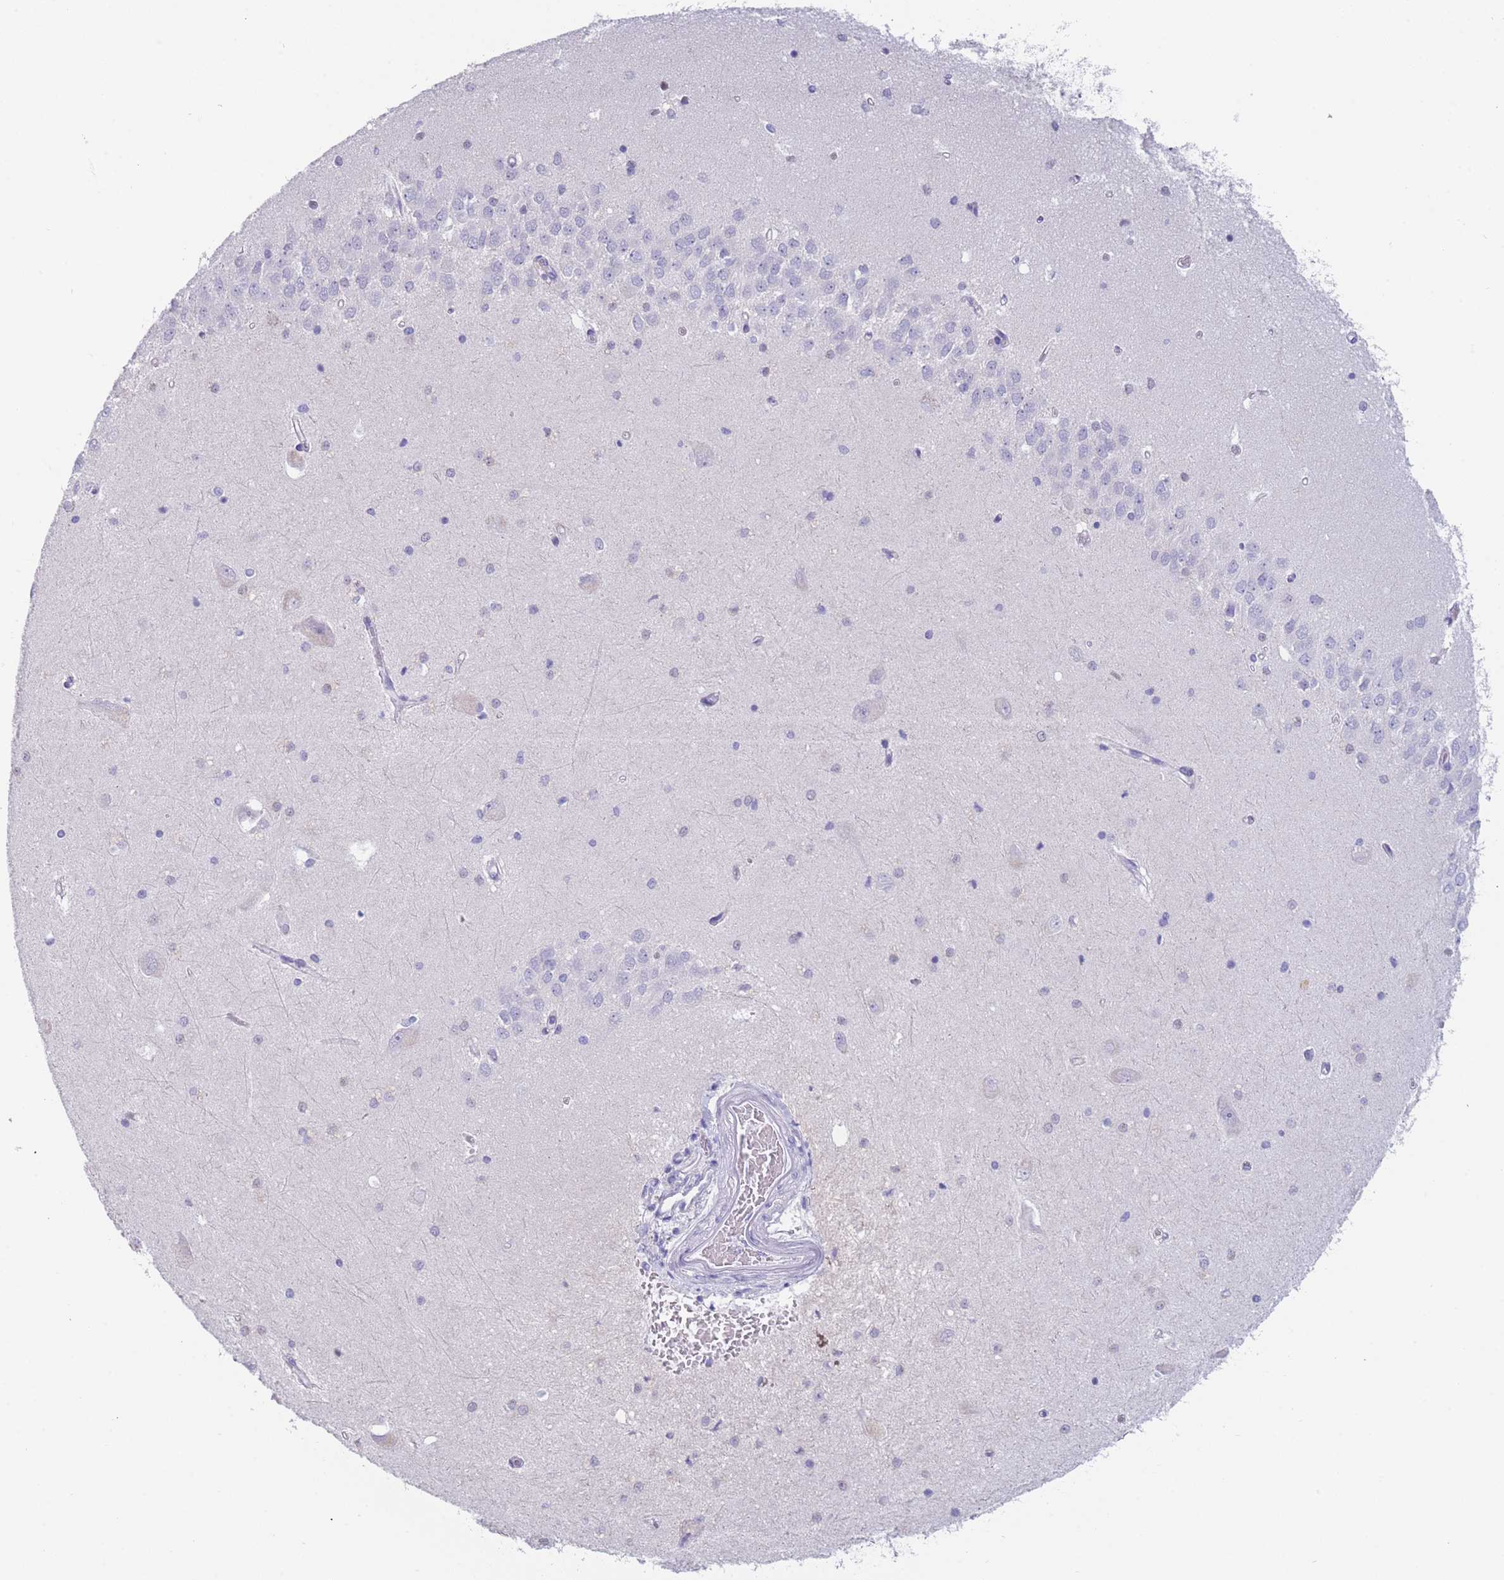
{"staining": {"intensity": "negative", "quantity": "none", "location": "none"}, "tissue": "hippocampus", "cell_type": "Glial cells", "image_type": "normal", "snomed": [{"axis": "morphology", "description": "Normal tissue, NOS"}, {"axis": "topography", "description": "Hippocampus"}], "caption": "This is an IHC histopathology image of unremarkable hippocampus. There is no expression in glial cells.", "gene": "ZNF627", "patient": {"sex": "male", "age": 45}}